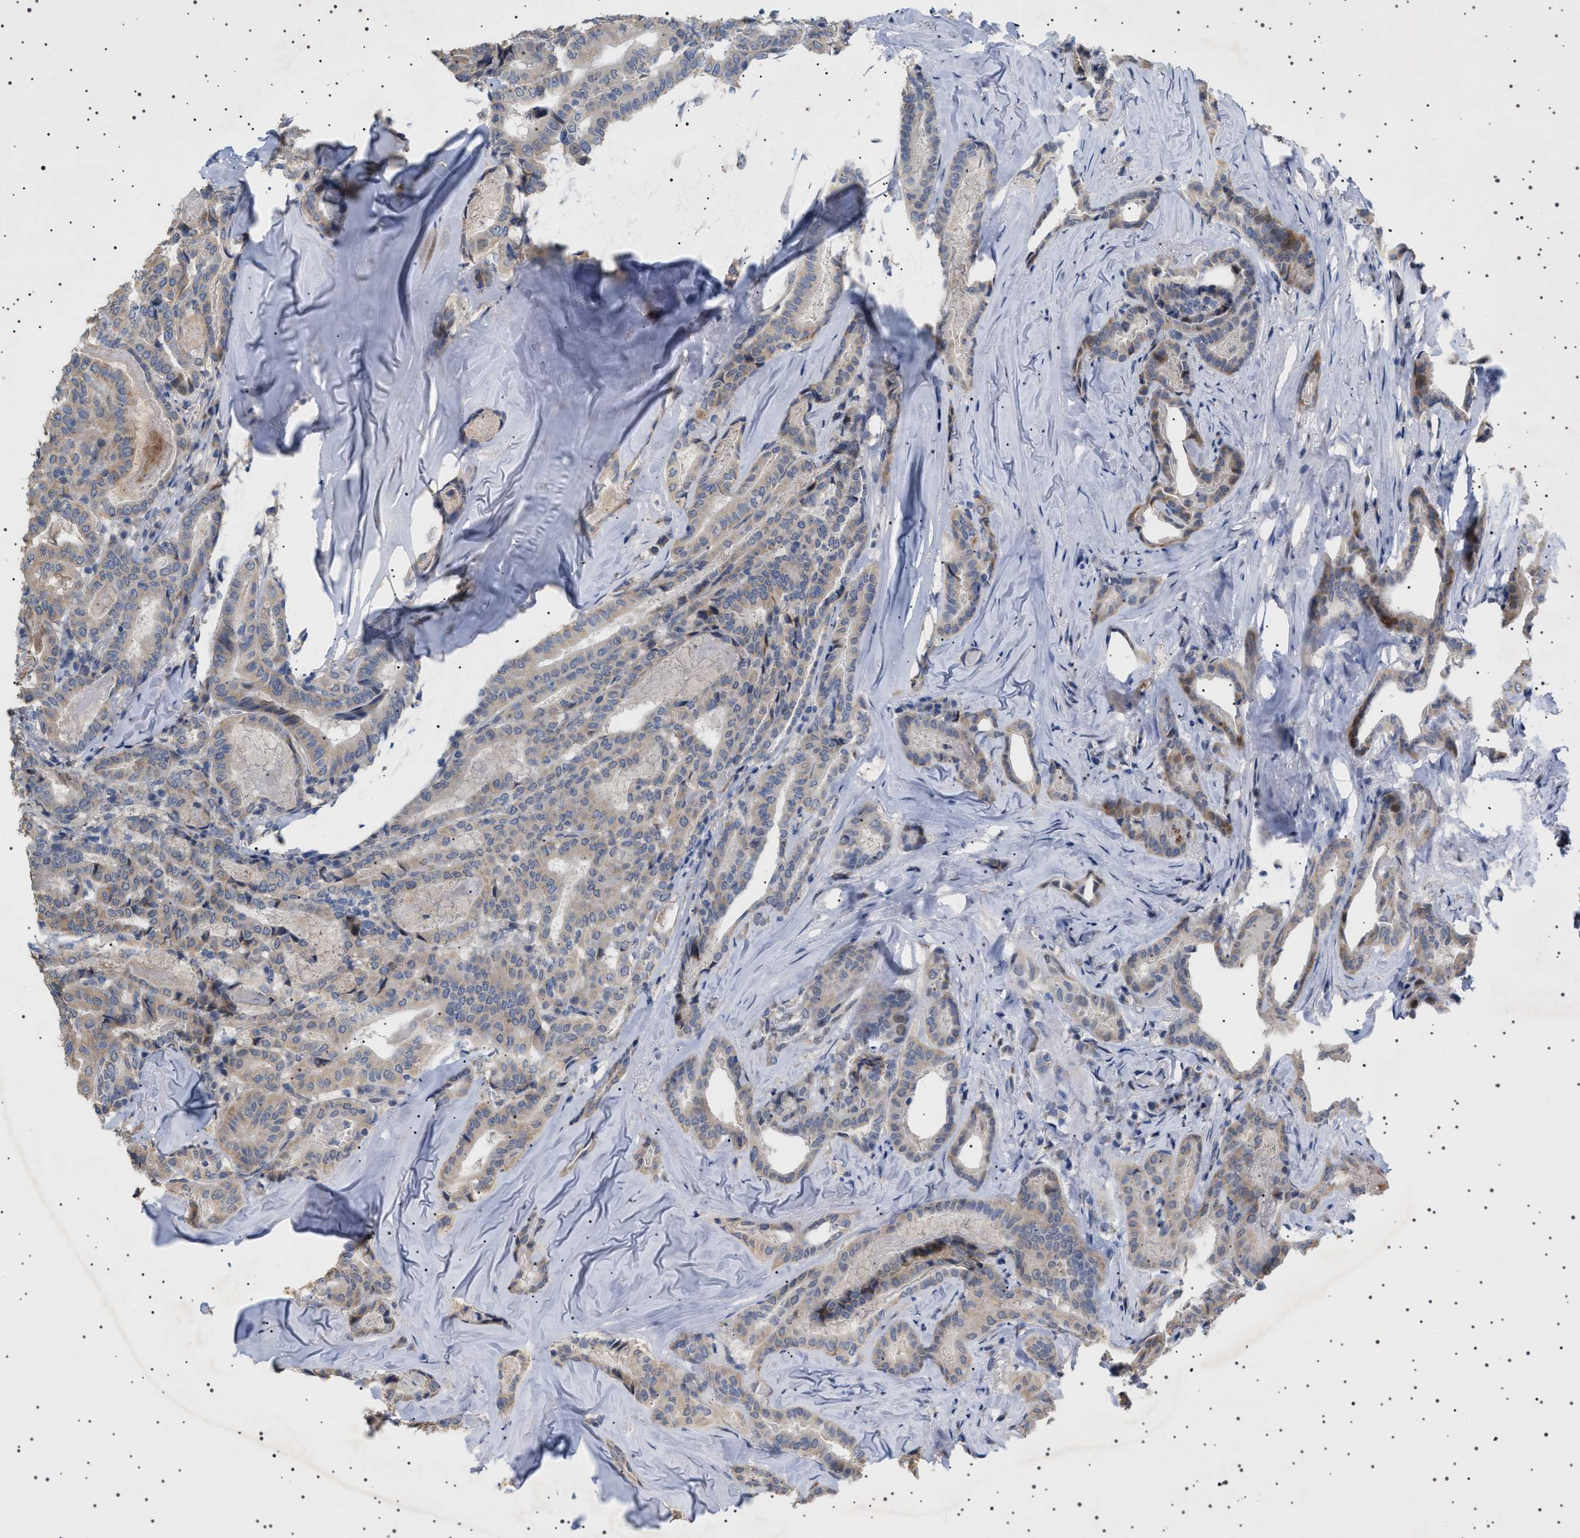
{"staining": {"intensity": "weak", "quantity": "25%-75%", "location": "cytoplasmic/membranous"}, "tissue": "thyroid cancer", "cell_type": "Tumor cells", "image_type": "cancer", "snomed": [{"axis": "morphology", "description": "Papillary adenocarcinoma, NOS"}, {"axis": "topography", "description": "Thyroid gland"}], "caption": "This micrograph demonstrates thyroid papillary adenocarcinoma stained with immunohistochemistry to label a protein in brown. The cytoplasmic/membranous of tumor cells show weak positivity for the protein. Nuclei are counter-stained blue.", "gene": "HTR1A", "patient": {"sex": "female", "age": 42}}